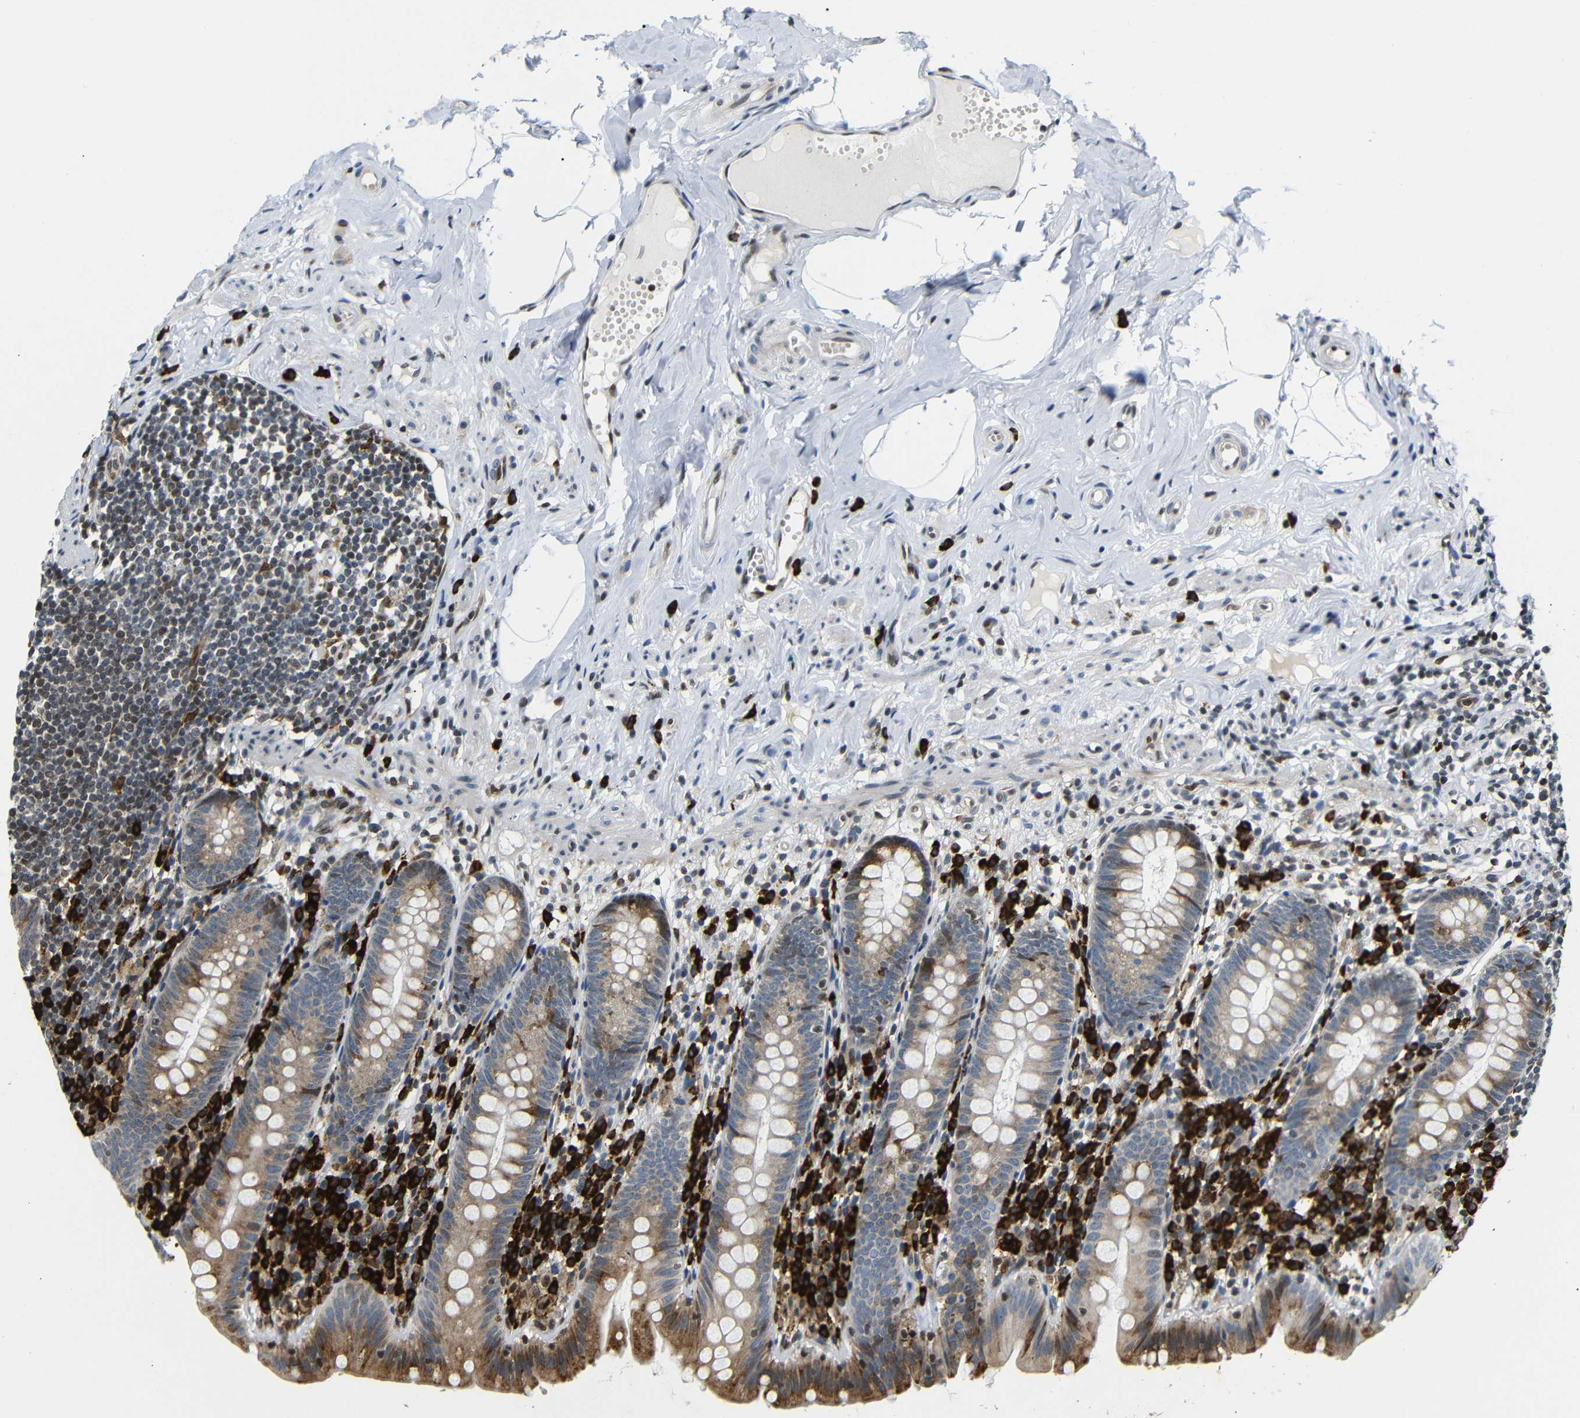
{"staining": {"intensity": "moderate", "quantity": "25%-75%", "location": "cytoplasmic/membranous"}, "tissue": "appendix", "cell_type": "Glandular cells", "image_type": "normal", "snomed": [{"axis": "morphology", "description": "Normal tissue, NOS"}, {"axis": "topography", "description": "Appendix"}], "caption": "Immunohistochemical staining of unremarkable human appendix displays moderate cytoplasmic/membranous protein positivity in about 25%-75% of glandular cells.", "gene": "SPCS2", "patient": {"sex": "male", "age": 52}}